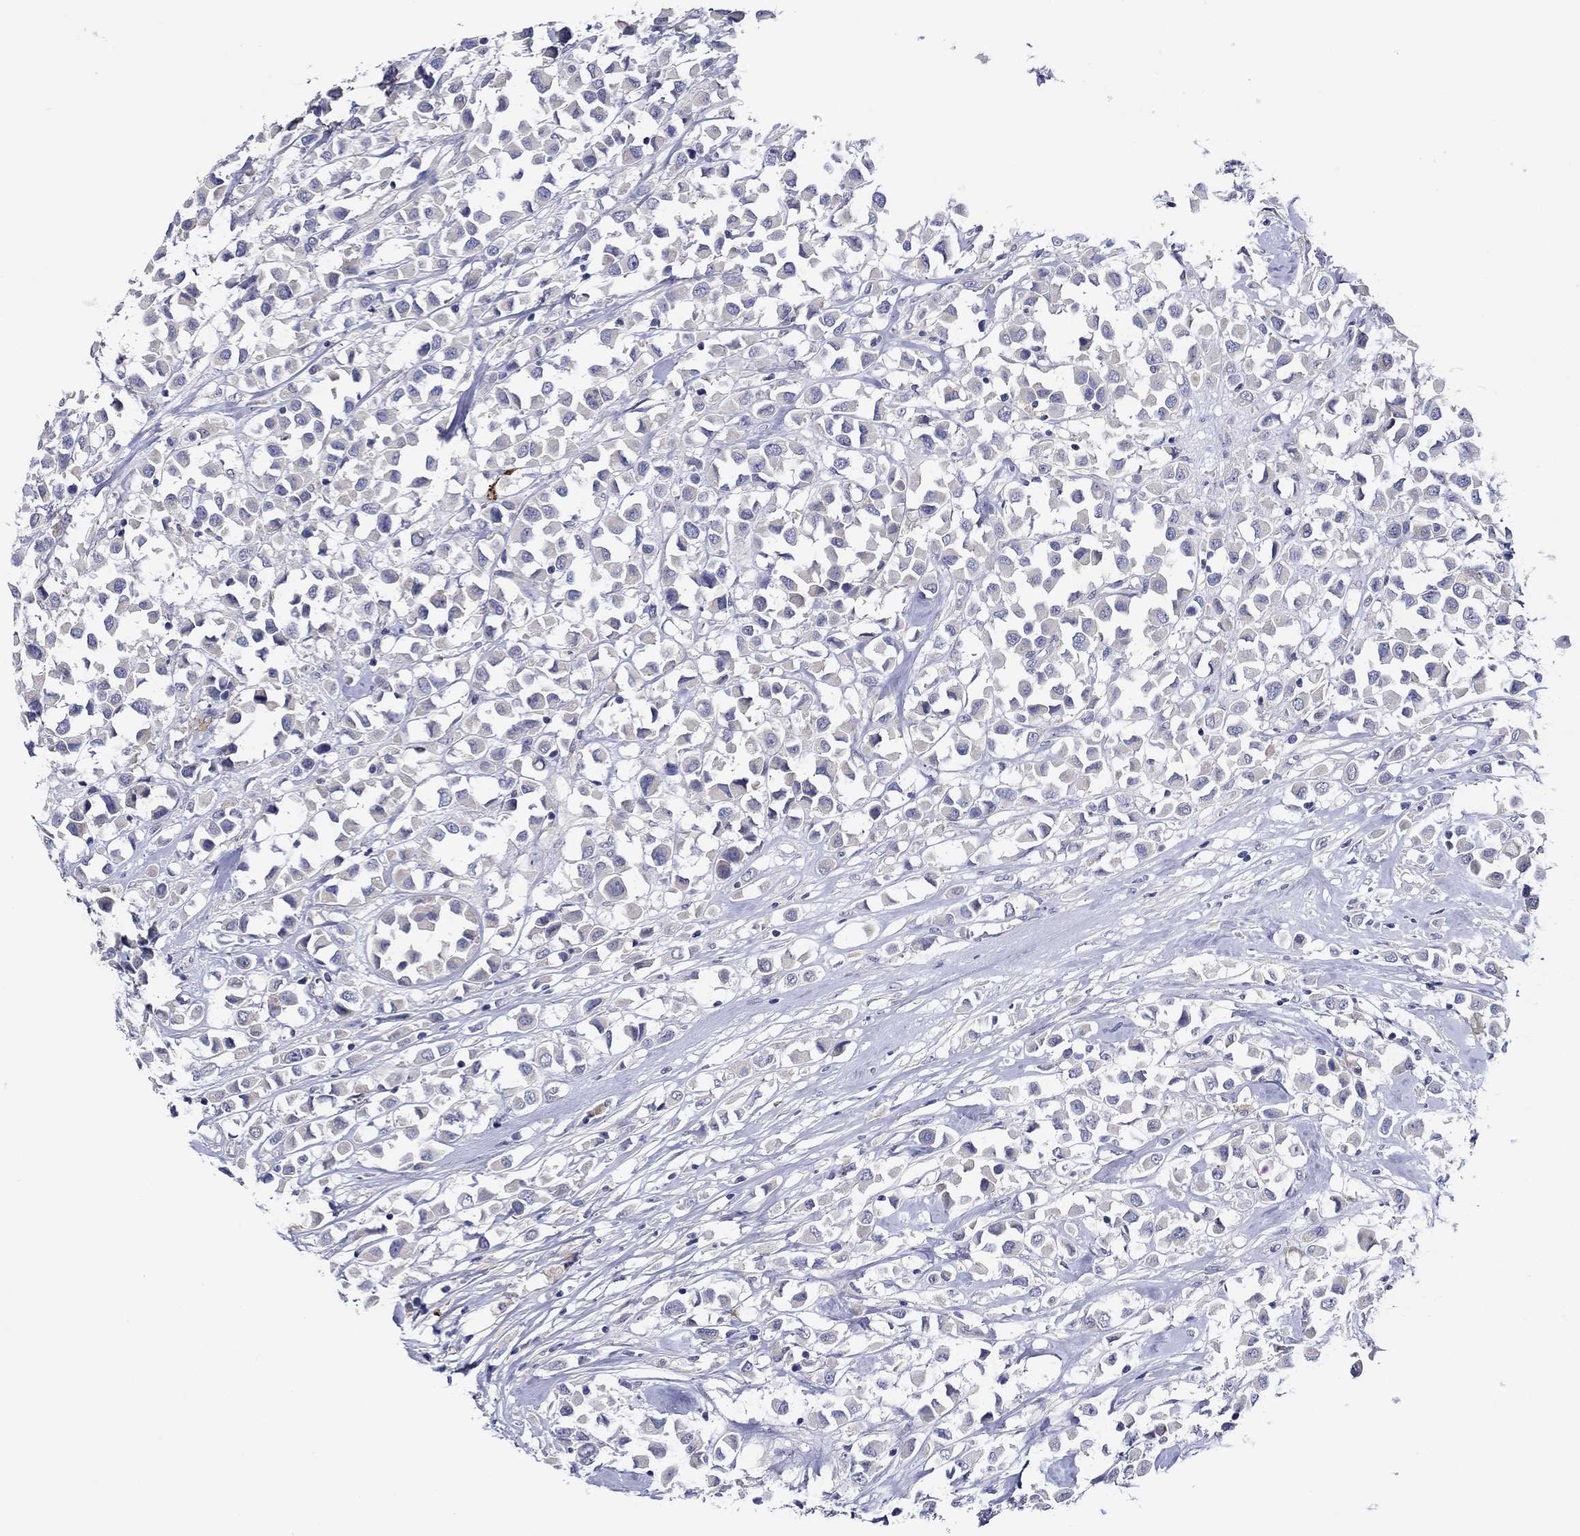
{"staining": {"intensity": "negative", "quantity": "none", "location": "none"}, "tissue": "breast cancer", "cell_type": "Tumor cells", "image_type": "cancer", "snomed": [{"axis": "morphology", "description": "Duct carcinoma"}, {"axis": "topography", "description": "Breast"}], "caption": "Protein analysis of invasive ductal carcinoma (breast) exhibits no significant staining in tumor cells.", "gene": "CHIT1", "patient": {"sex": "female", "age": 61}}